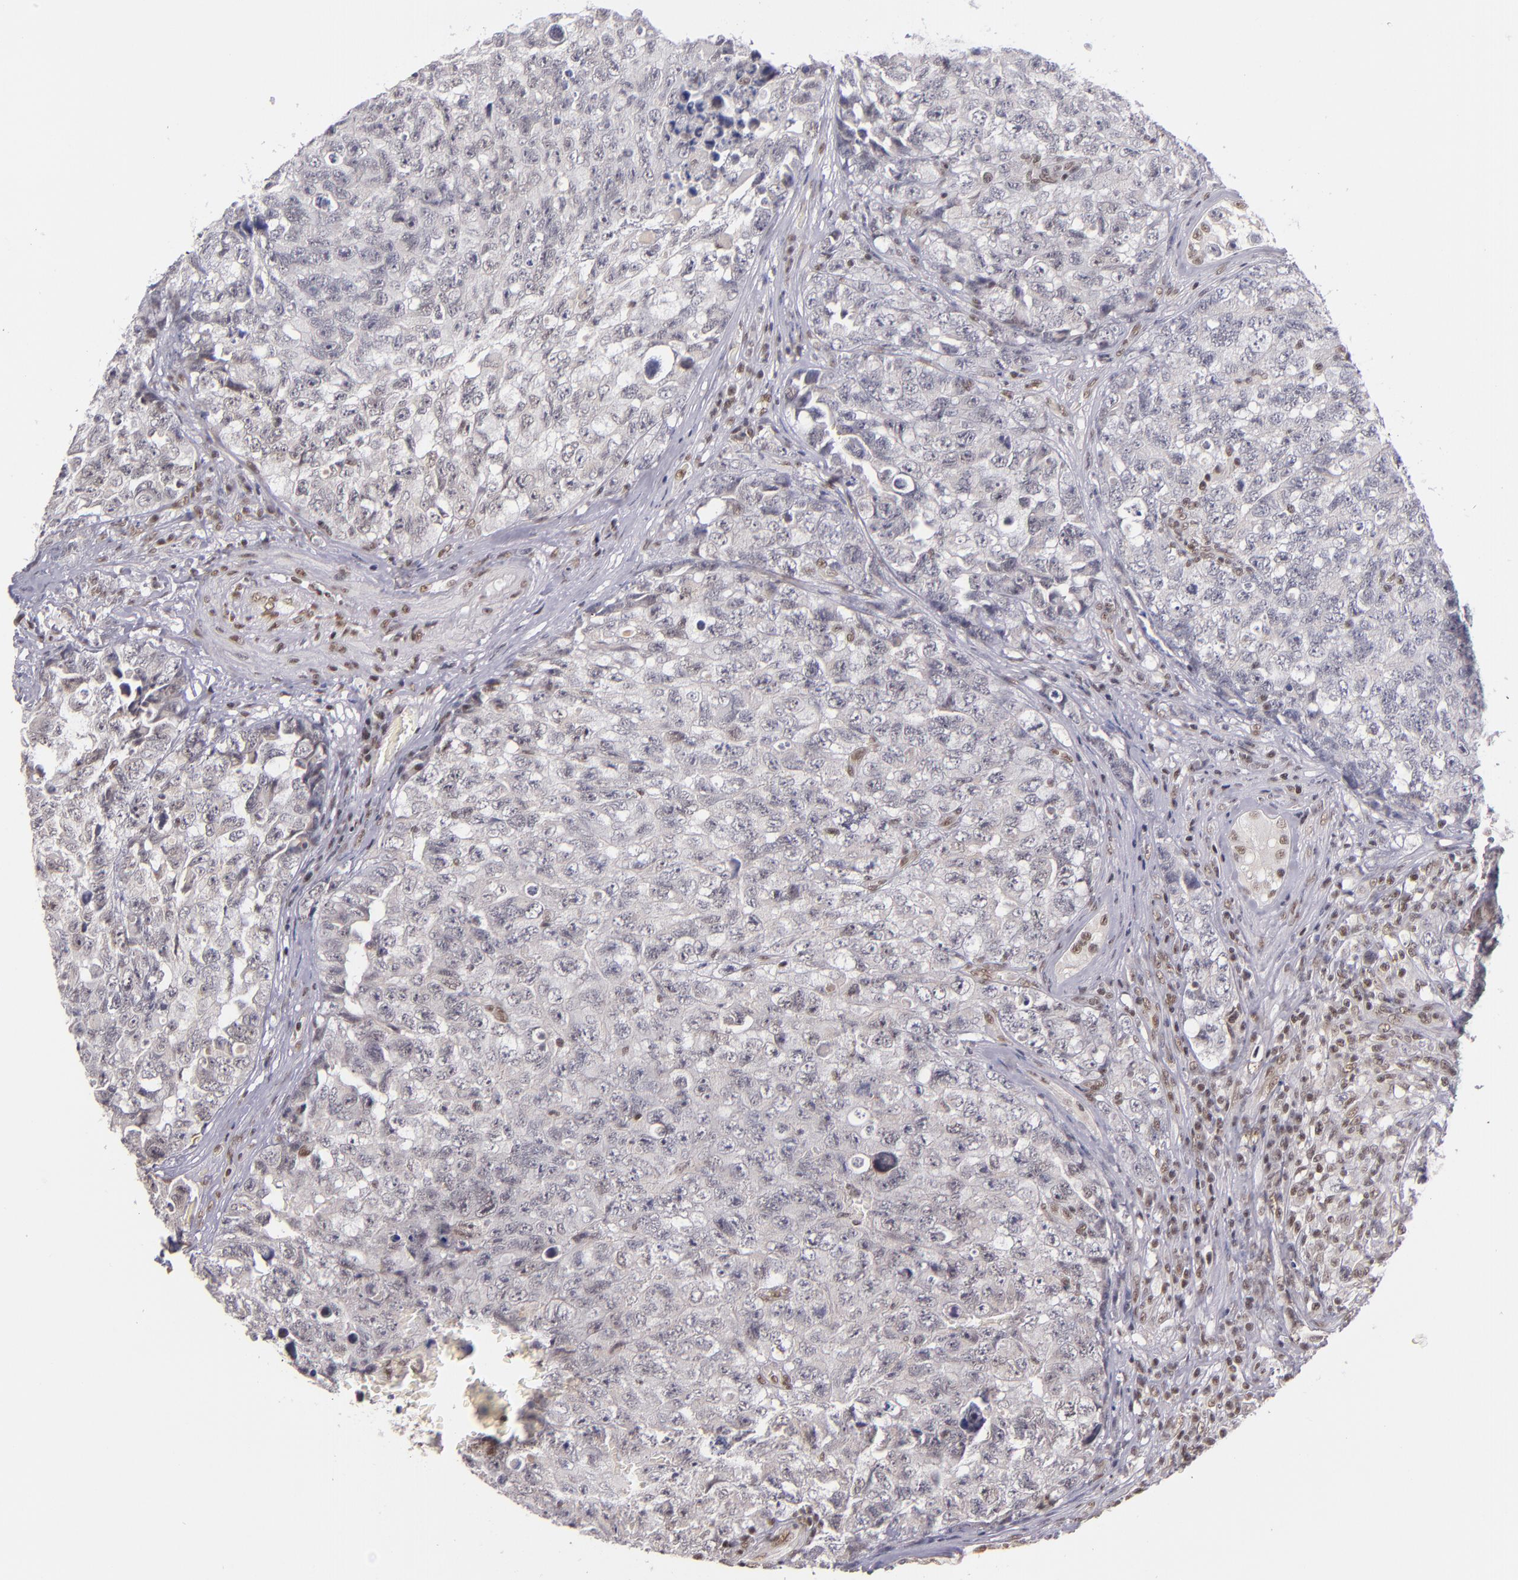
{"staining": {"intensity": "negative", "quantity": "none", "location": "none"}, "tissue": "testis cancer", "cell_type": "Tumor cells", "image_type": "cancer", "snomed": [{"axis": "morphology", "description": "Carcinoma, Embryonal, NOS"}, {"axis": "topography", "description": "Testis"}], "caption": "DAB immunohistochemical staining of testis cancer exhibits no significant expression in tumor cells.", "gene": "ZNF148", "patient": {"sex": "male", "age": 31}}